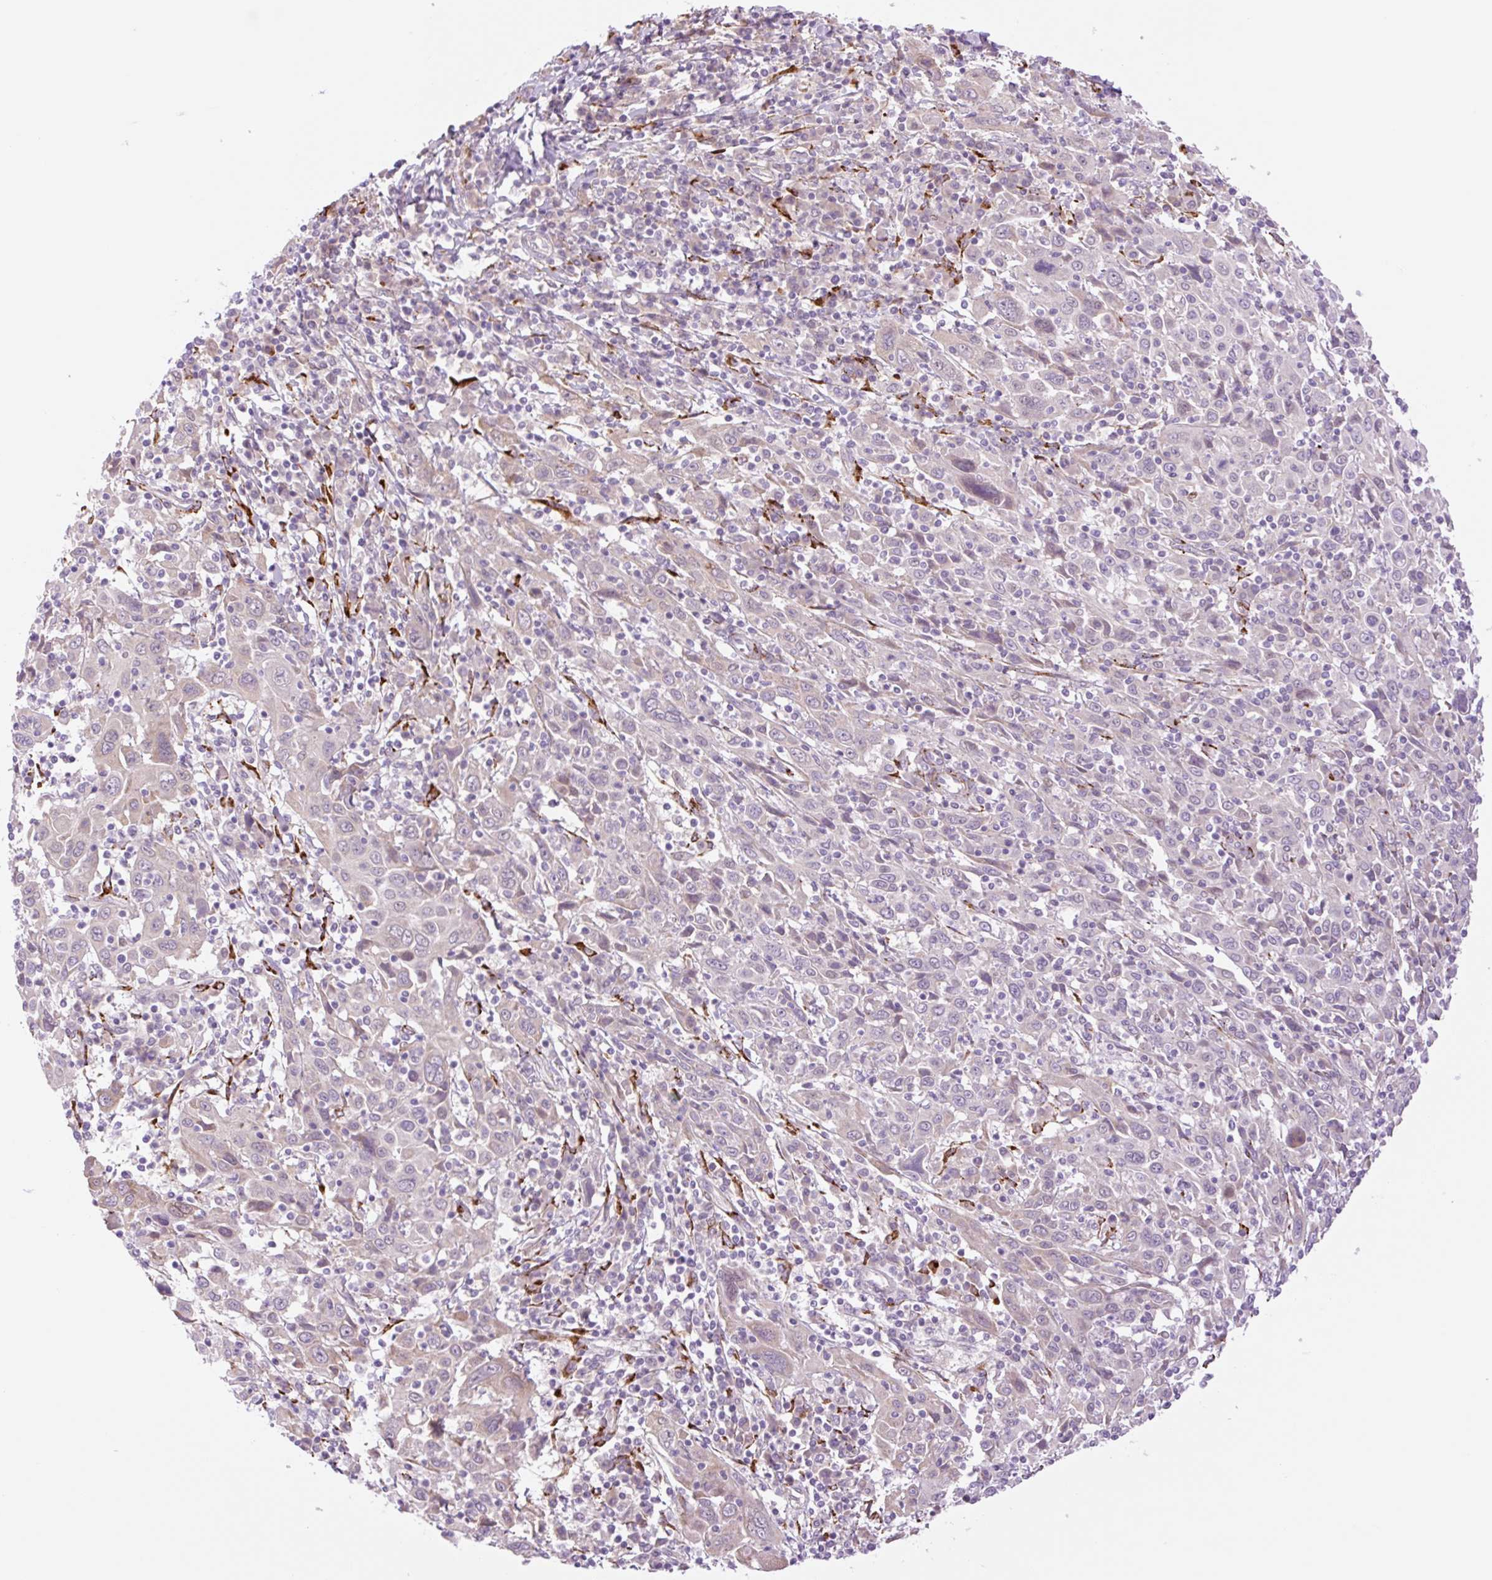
{"staining": {"intensity": "weak", "quantity": "<25%", "location": "cytoplasmic/membranous"}, "tissue": "cervical cancer", "cell_type": "Tumor cells", "image_type": "cancer", "snomed": [{"axis": "morphology", "description": "Squamous cell carcinoma, NOS"}, {"axis": "topography", "description": "Cervix"}], "caption": "Tumor cells show no significant staining in squamous cell carcinoma (cervical). (Immunohistochemistry (ihc), brightfield microscopy, high magnification).", "gene": "COL5A1", "patient": {"sex": "female", "age": 46}}